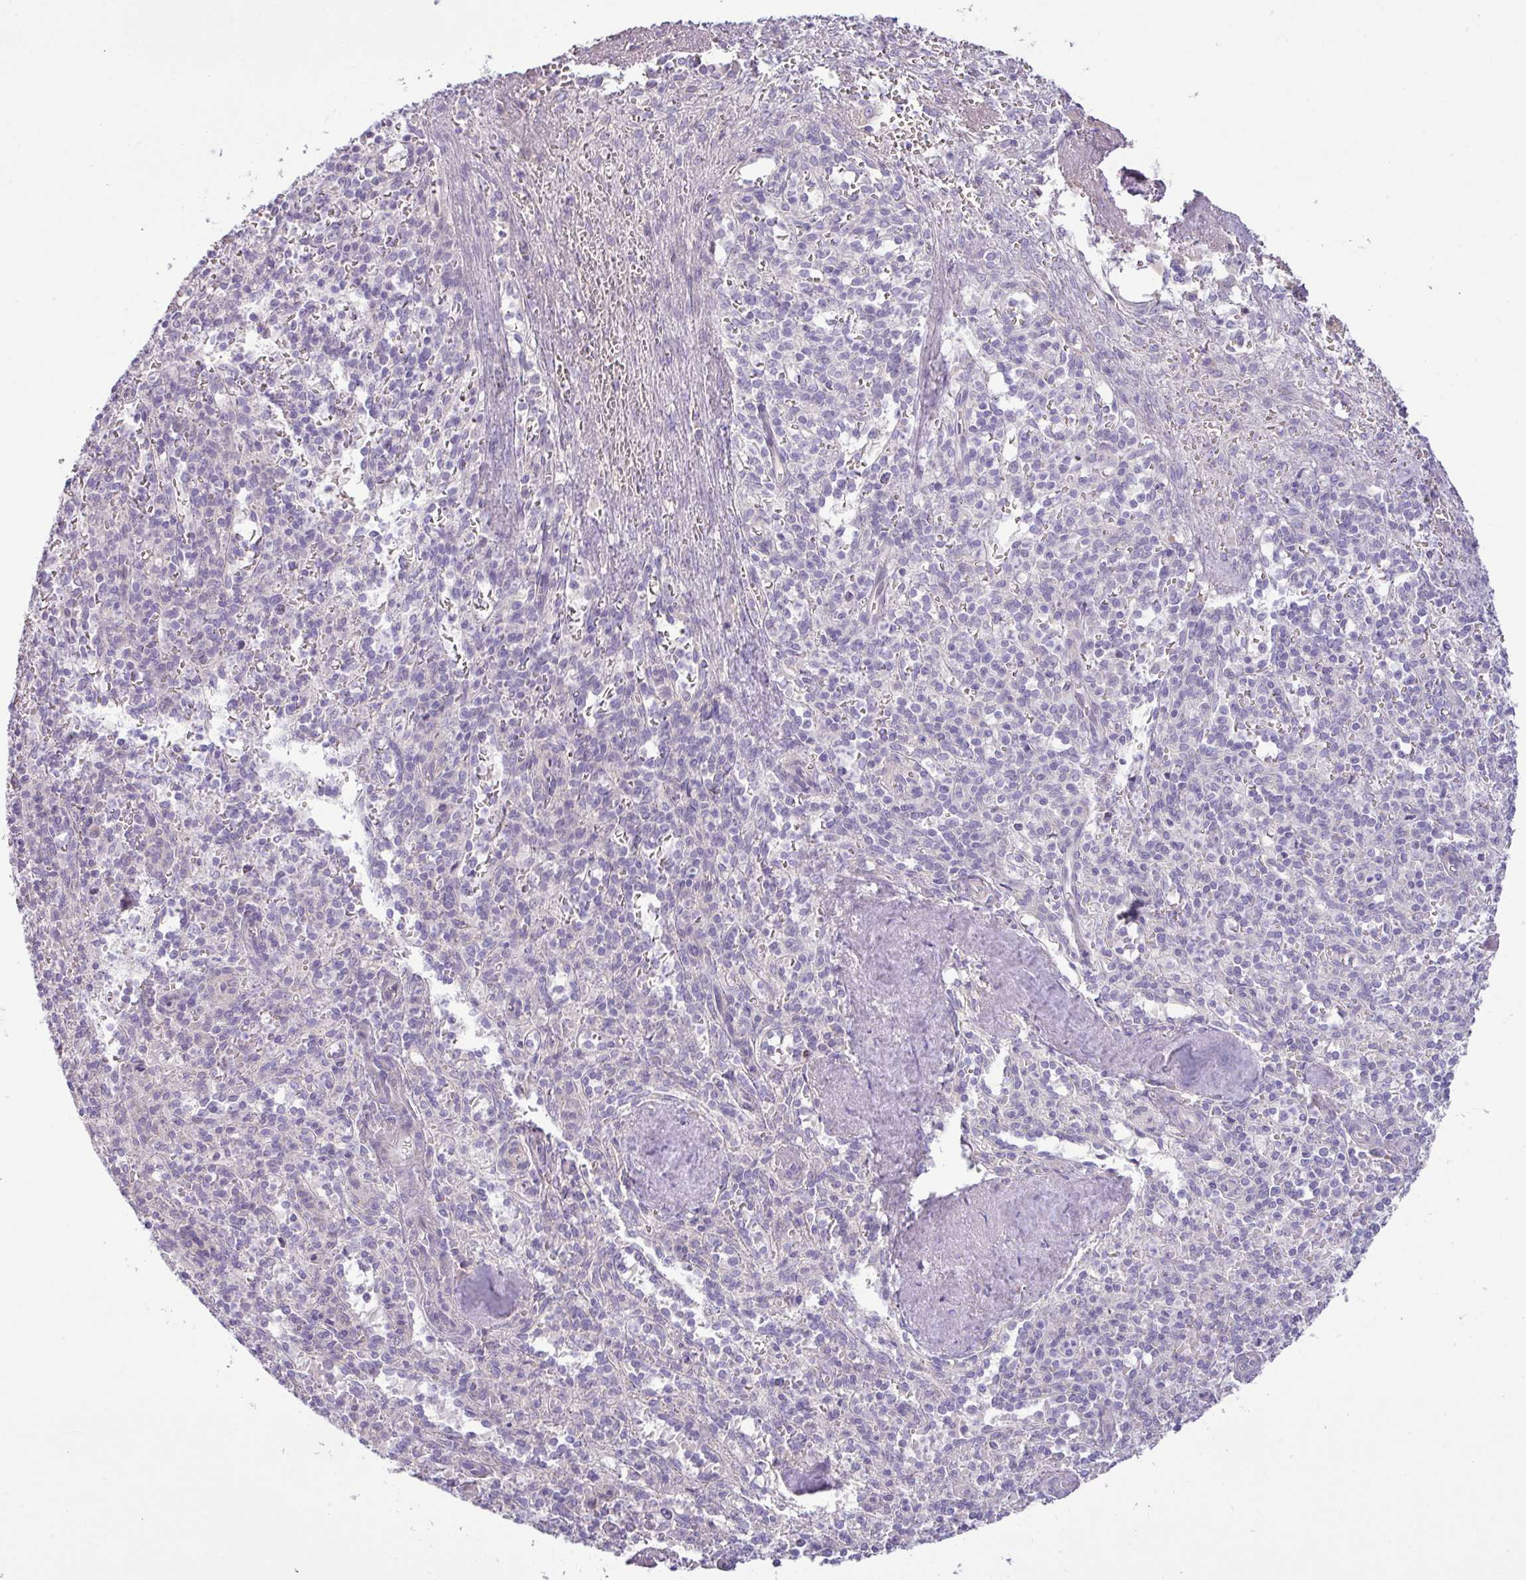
{"staining": {"intensity": "negative", "quantity": "none", "location": "none"}, "tissue": "spleen", "cell_type": "Cells in red pulp", "image_type": "normal", "snomed": [{"axis": "morphology", "description": "Normal tissue, NOS"}, {"axis": "topography", "description": "Spleen"}], "caption": "Immunohistochemistry image of normal spleen: spleen stained with DAB (3,3'-diaminobenzidine) shows no significant protein staining in cells in red pulp. (DAB IHC with hematoxylin counter stain).", "gene": "IRGC", "patient": {"sex": "female", "age": 70}}